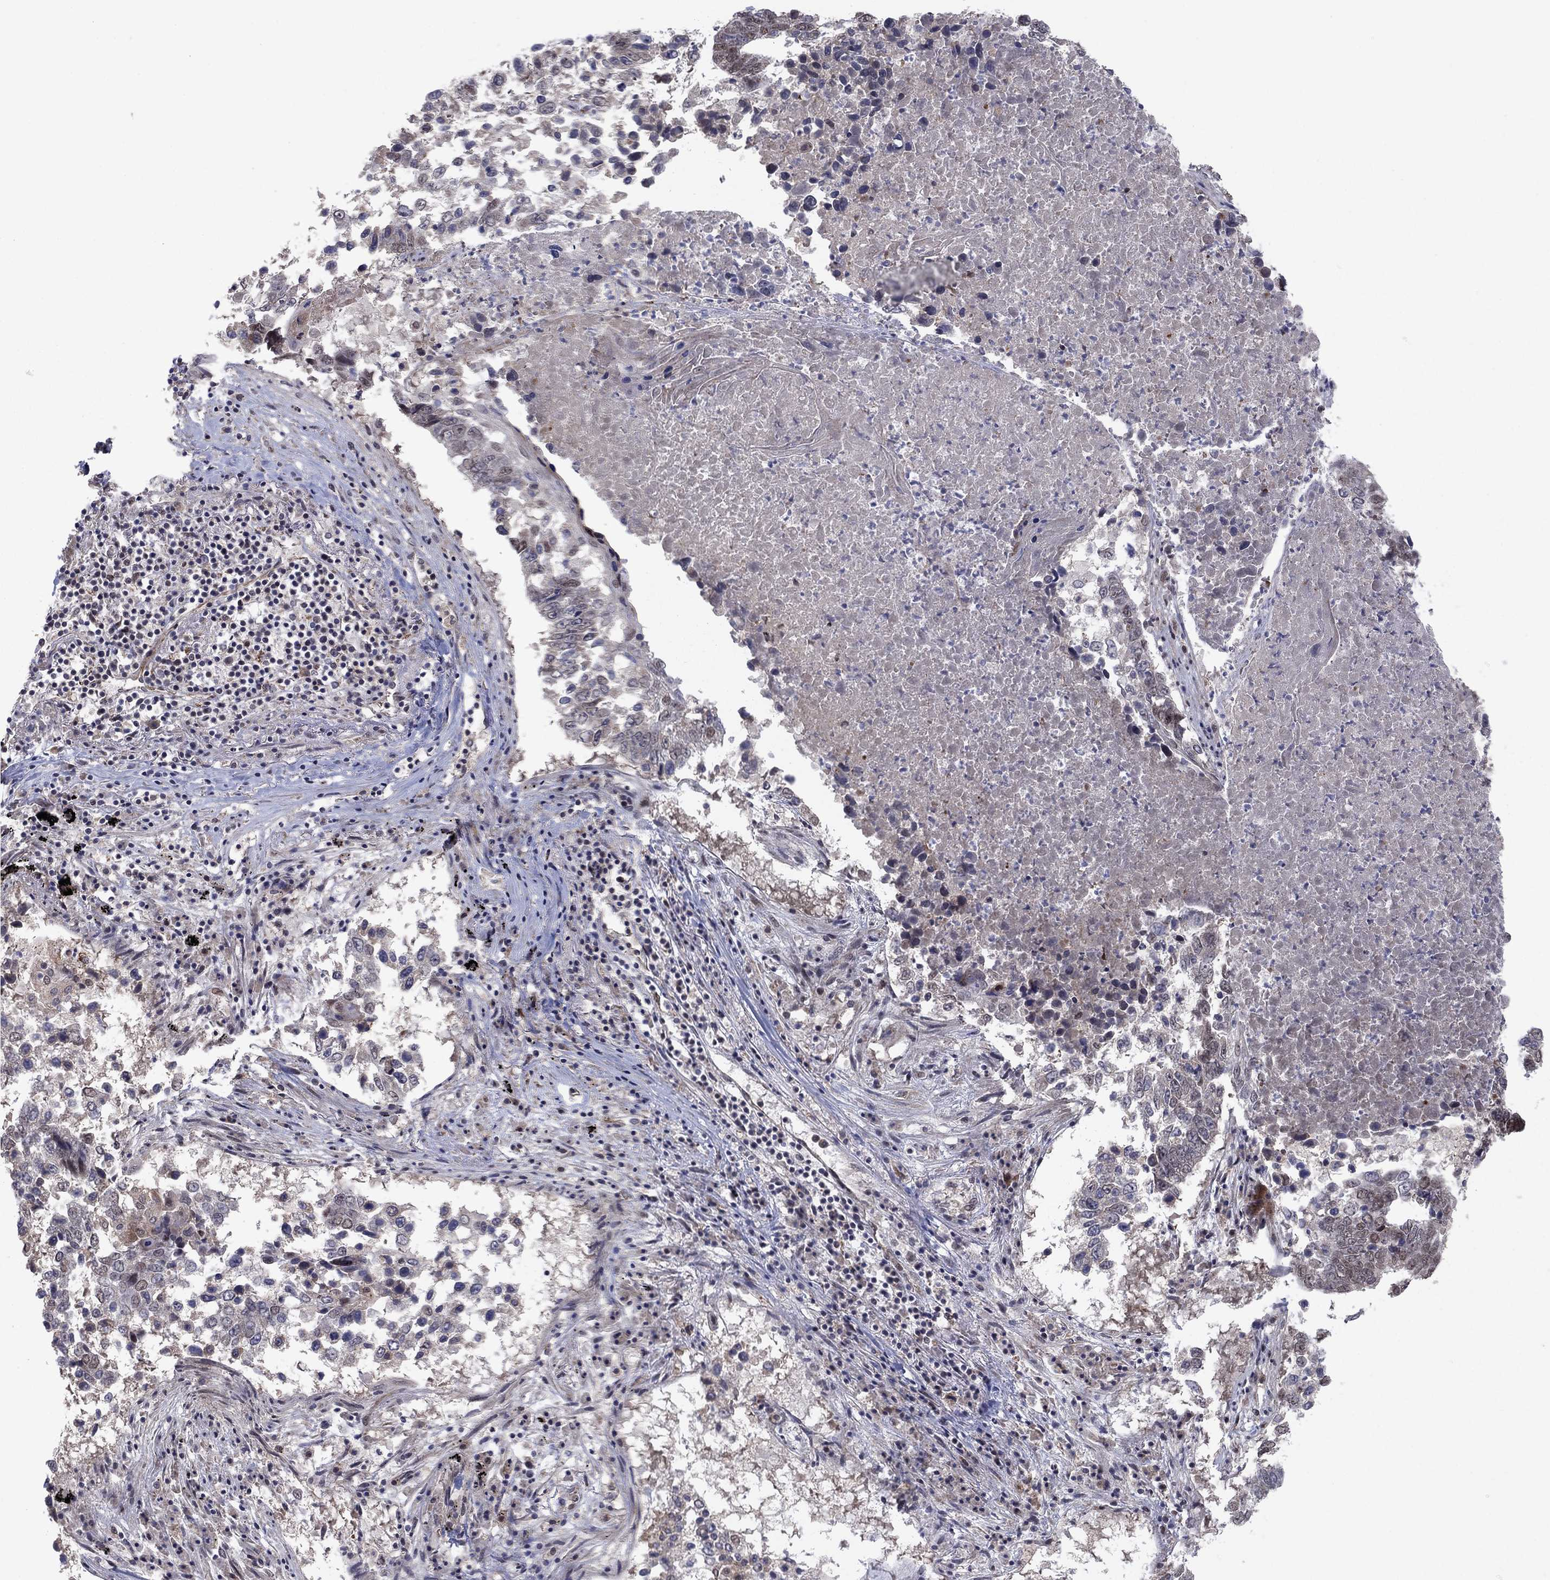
{"staining": {"intensity": "weak", "quantity": "<25%", "location": "cytoplasmic/membranous"}, "tissue": "lung cancer", "cell_type": "Tumor cells", "image_type": "cancer", "snomed": [{"axis": "morphology", "description": "Squamous cell carcinoma, NOS"}, {"axis": "topography", "description": "Lung"}], "caption": "An image of lung cancer (squamous cell carcinoma) stained for a protein displays no brown staining in tumor cells.", "gene": "ZNF395", "patient": {"sex": "male", "age": 82}}